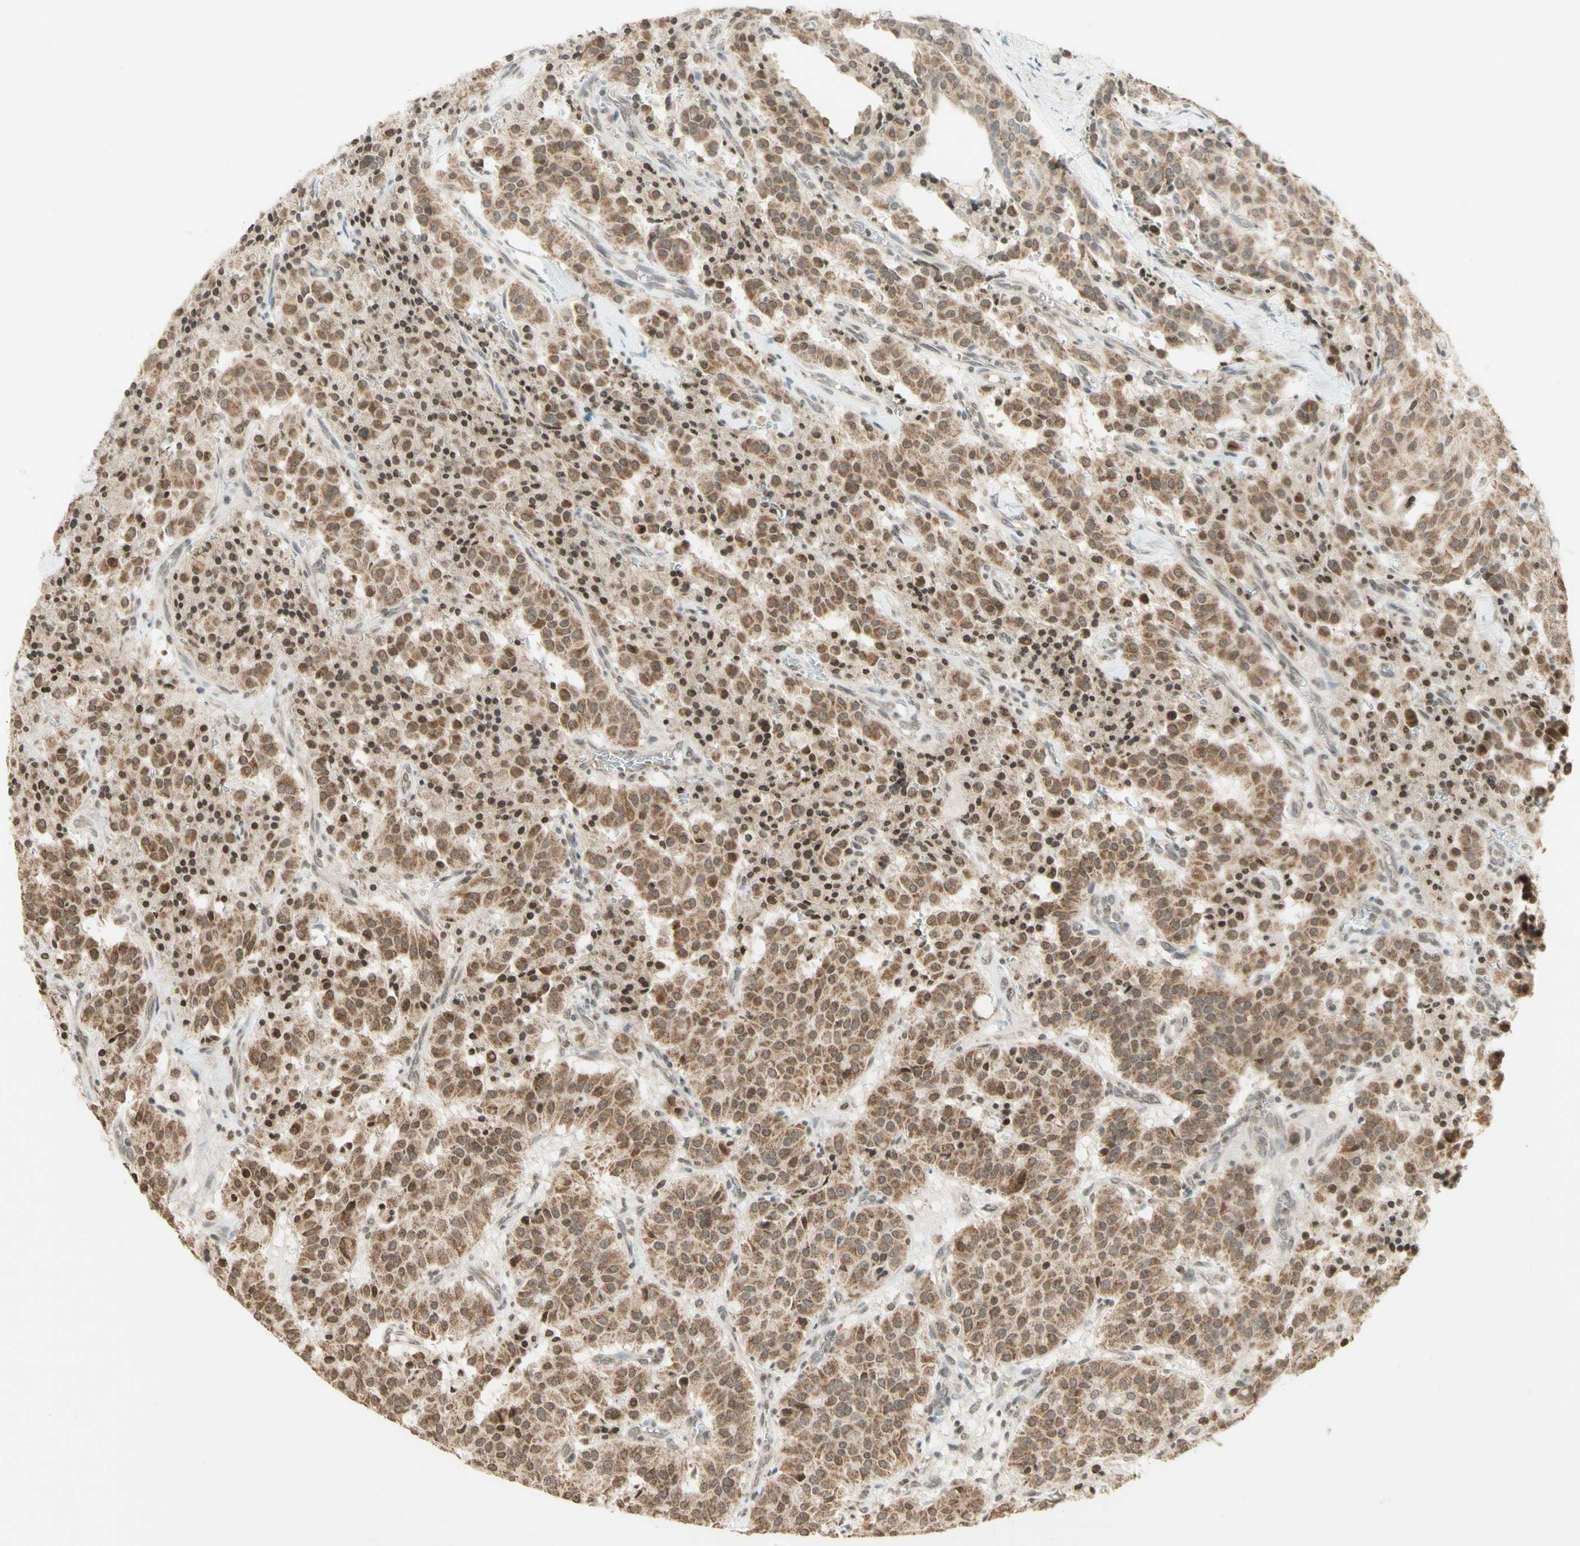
{"staining": {"intensity": "moderate", "quantity": ">75%", "location": "cytoplasmic/membranous"}, "tissue": "carcinoid", "cell_type": "Tumor cells", "image_type": "cancer", "snomed": [{"axis": "morphology", "description": "Carcinoid, malignant, NOS"}, {"axis": "topography", "description": "Lung"}], "caption": "Protein staining displays moderate cytoplasmic/membranous expression in approximately >75% of tumor cells in carcinoid.", "gene": "CCNI", "patient": {"sex": "male", "age": 30}}